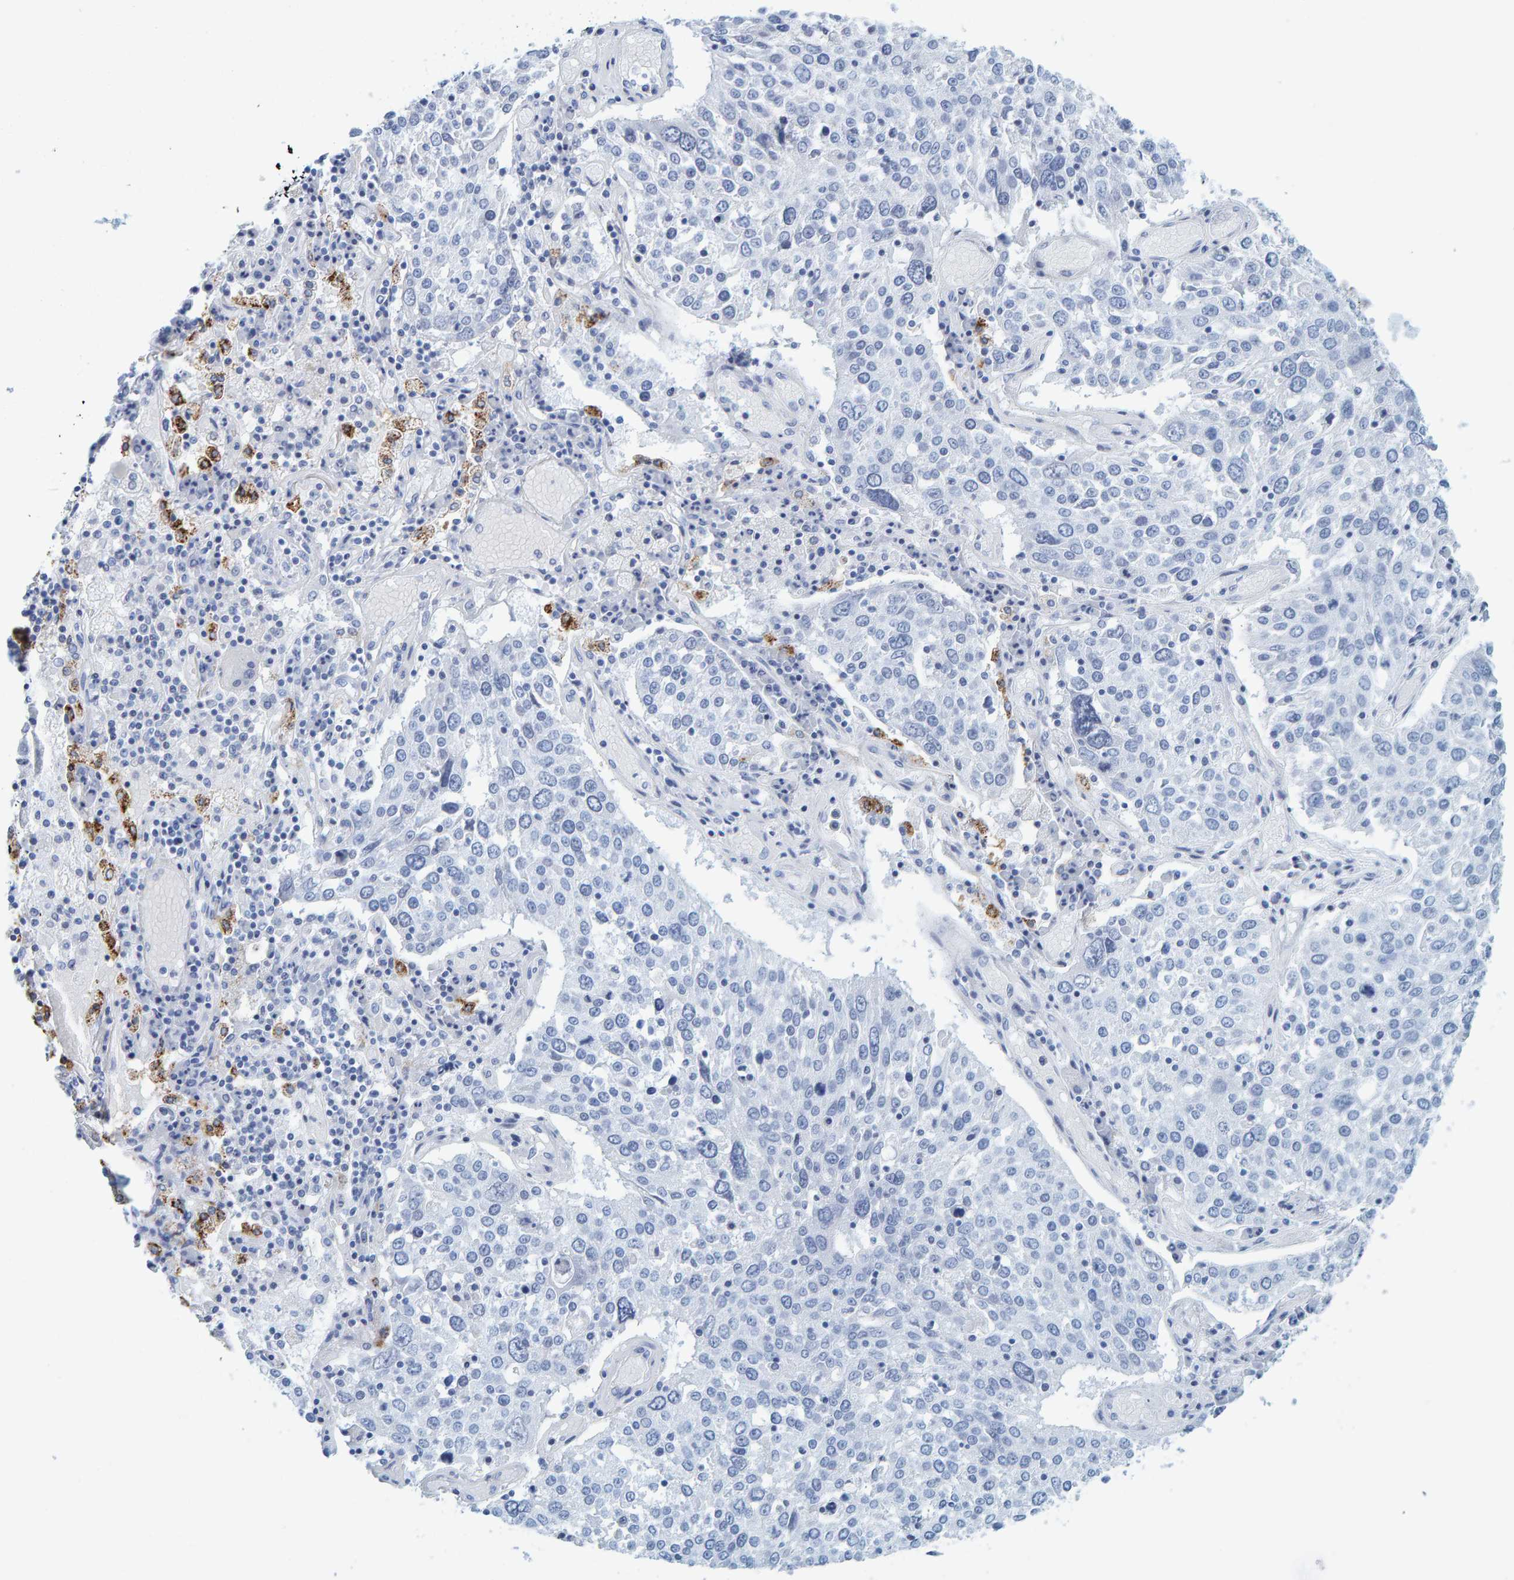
{"staining": {"intensity": "negative", "quantity": "none", "location": "none"}, "tissue": "lung cancer", "cell_type": "Tumor cells", "image_type": "cancer", "snomed": [{"axis": "morphology", "description": "Squamous cell carcinoma, NOS"}, {"axis": "topography", "description": "Lung"}], "caption": "This micrograph is of lung cancer (squamous cell carcinoma) stained with immunohistochemistry to label a protein in brown with the nuclei are counter-stained blue. There is no positivity in tumor cells.", "gene": "SFTPC", "patient": {"sex": "male", "age": 65}}